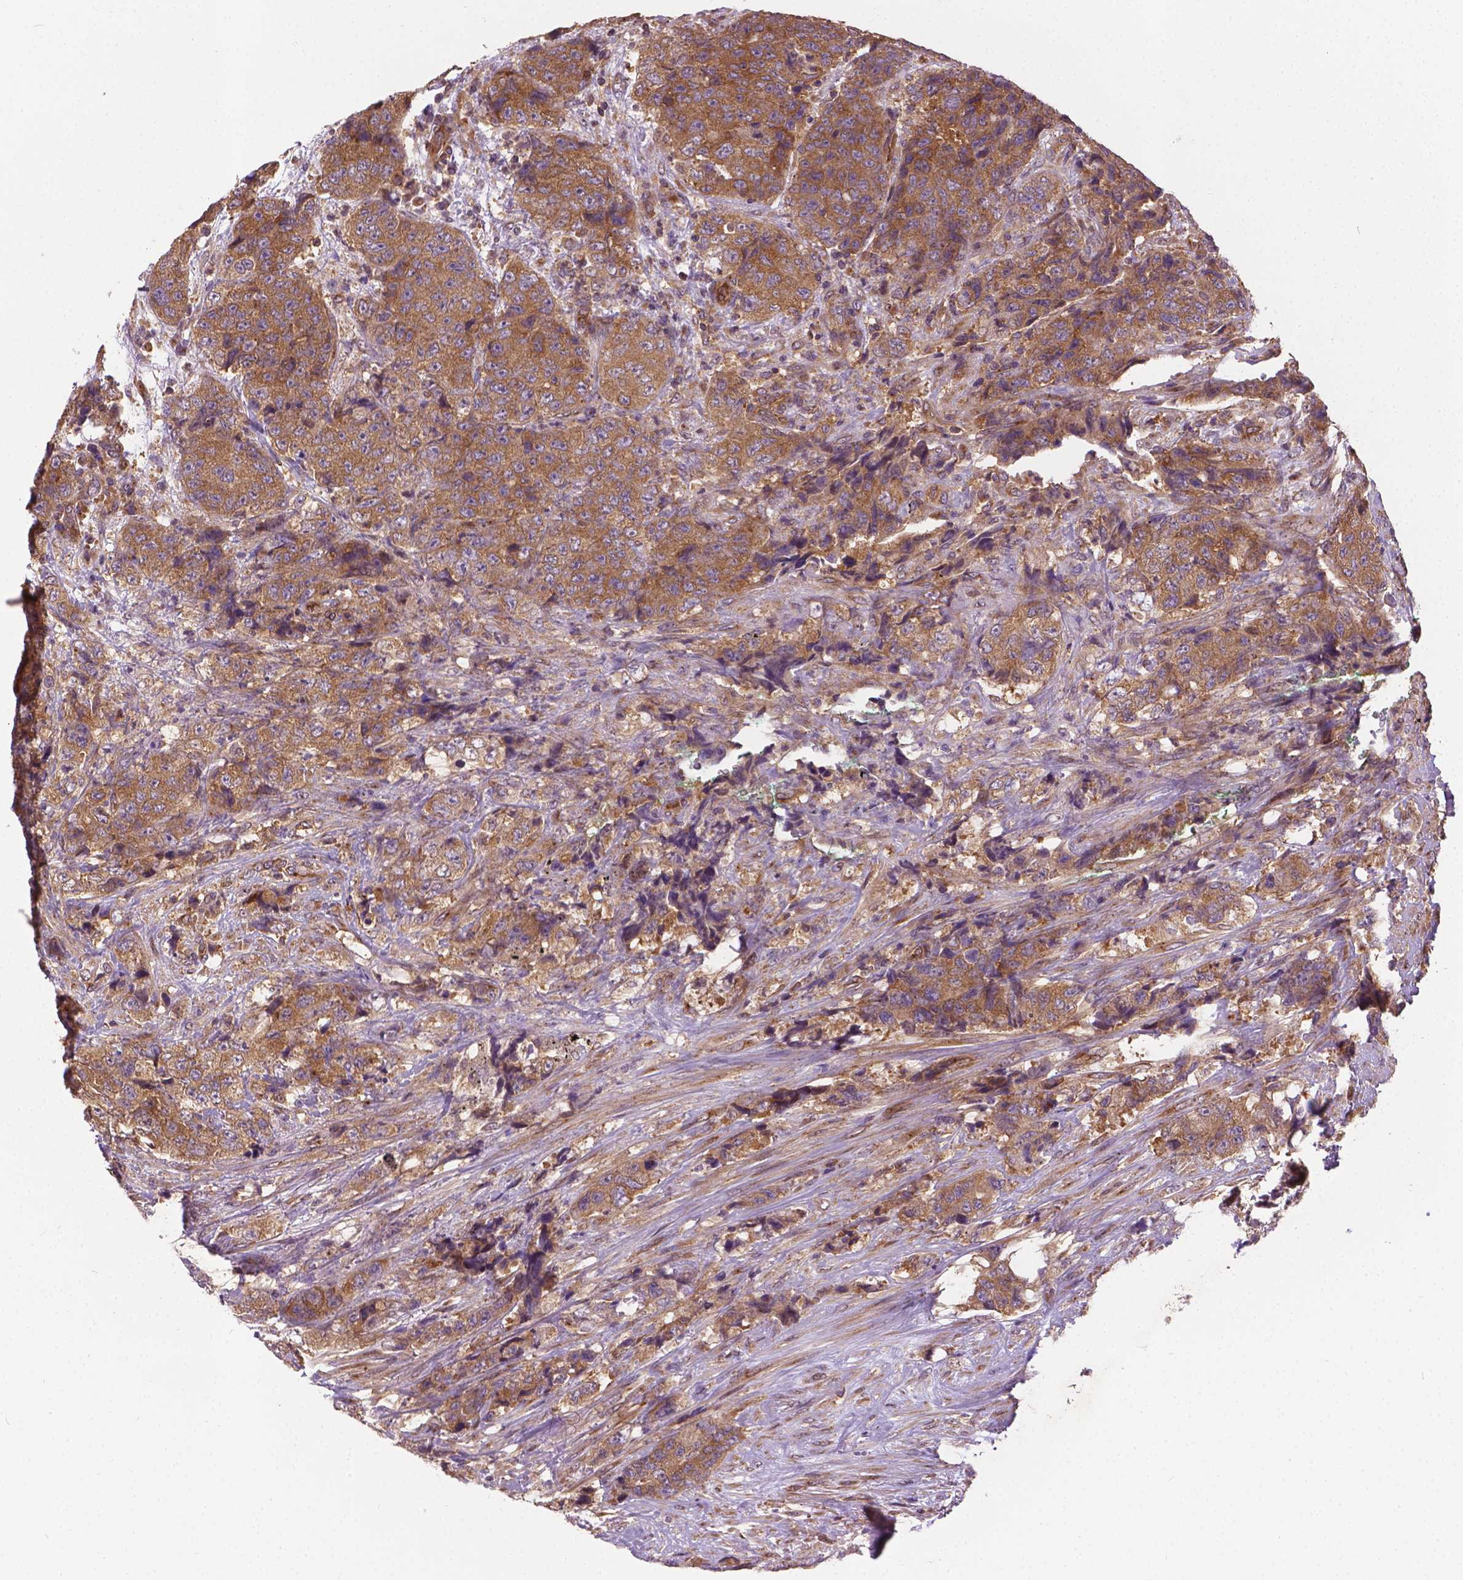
{"staining": {"intensity": "moderate", "quantity": ">75%", "location": "cytoplasmic/membranous"}, "tissue": "urothelial cancer", "cell_type": "Tumor cells", "image_type": "cancer", "snomed": [{"axis": "morphology", "description": "Urothelial carcinoma, High grade"}, {"axis": "topography", "description": "Urinary bladder"}], "caption": "Tumor cells demonstrate medium levels of moderate cytoplasmic/membranous staining in approximately >75% of cells in human urothelial cancer. Nuclei are stained in blue.", "gene": "MZT1", "patient": {"sex": "female", "age": 78}}